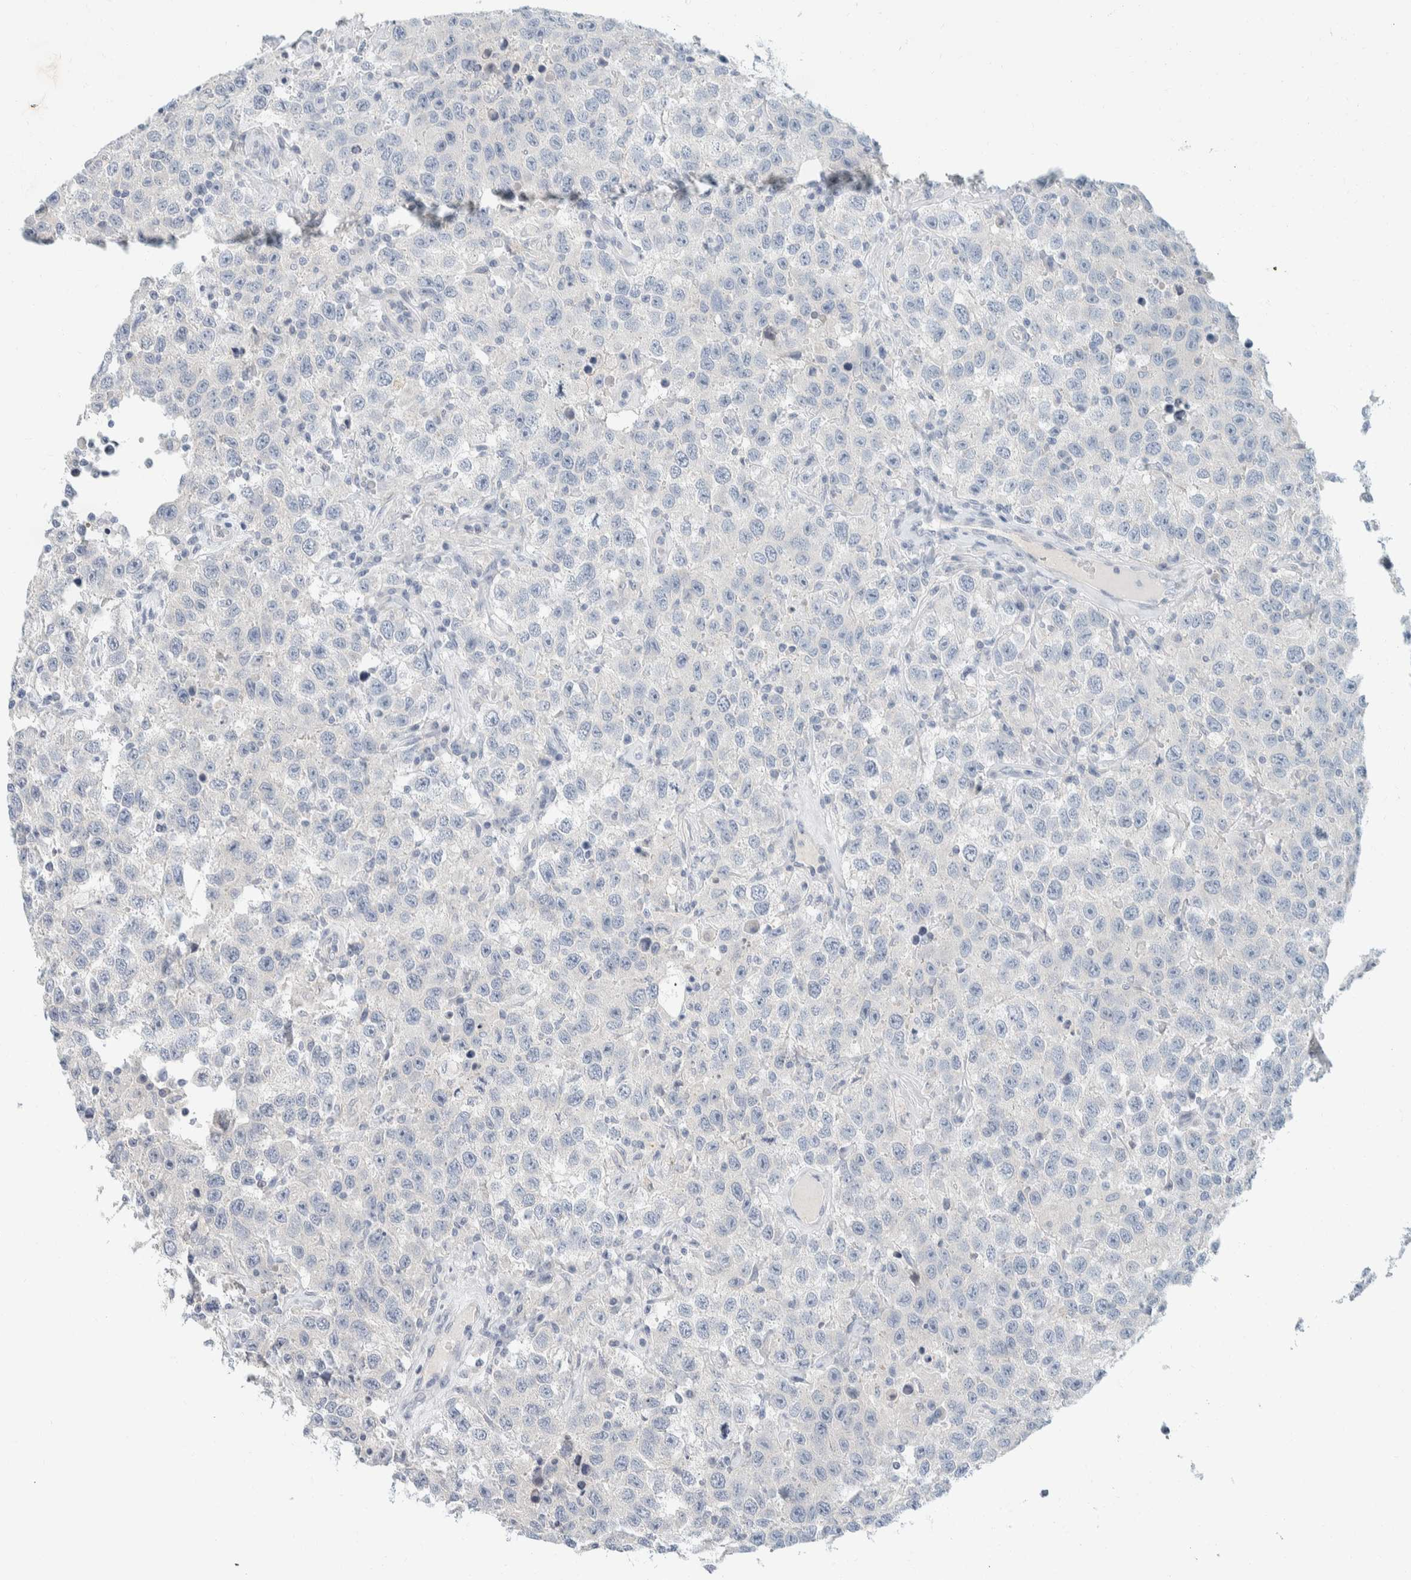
{"staining": {"intensity": "negative", "quantity": "none", "location": "none"}, "tissue": "testis cancer", "cell_type": "Tumor cells", "image_type": "cancer", "snomed": [{"axis": "morphology", "description": "Seminoma, NOS"}, {"axis": "topography", "description": "Testis"}], "caption": "Immunohistochemical staining of human testis cancer shows no significant expression in tumor cells.", "gene": "ALOX12B", "patient": {"sex": "male", "age": 41}}